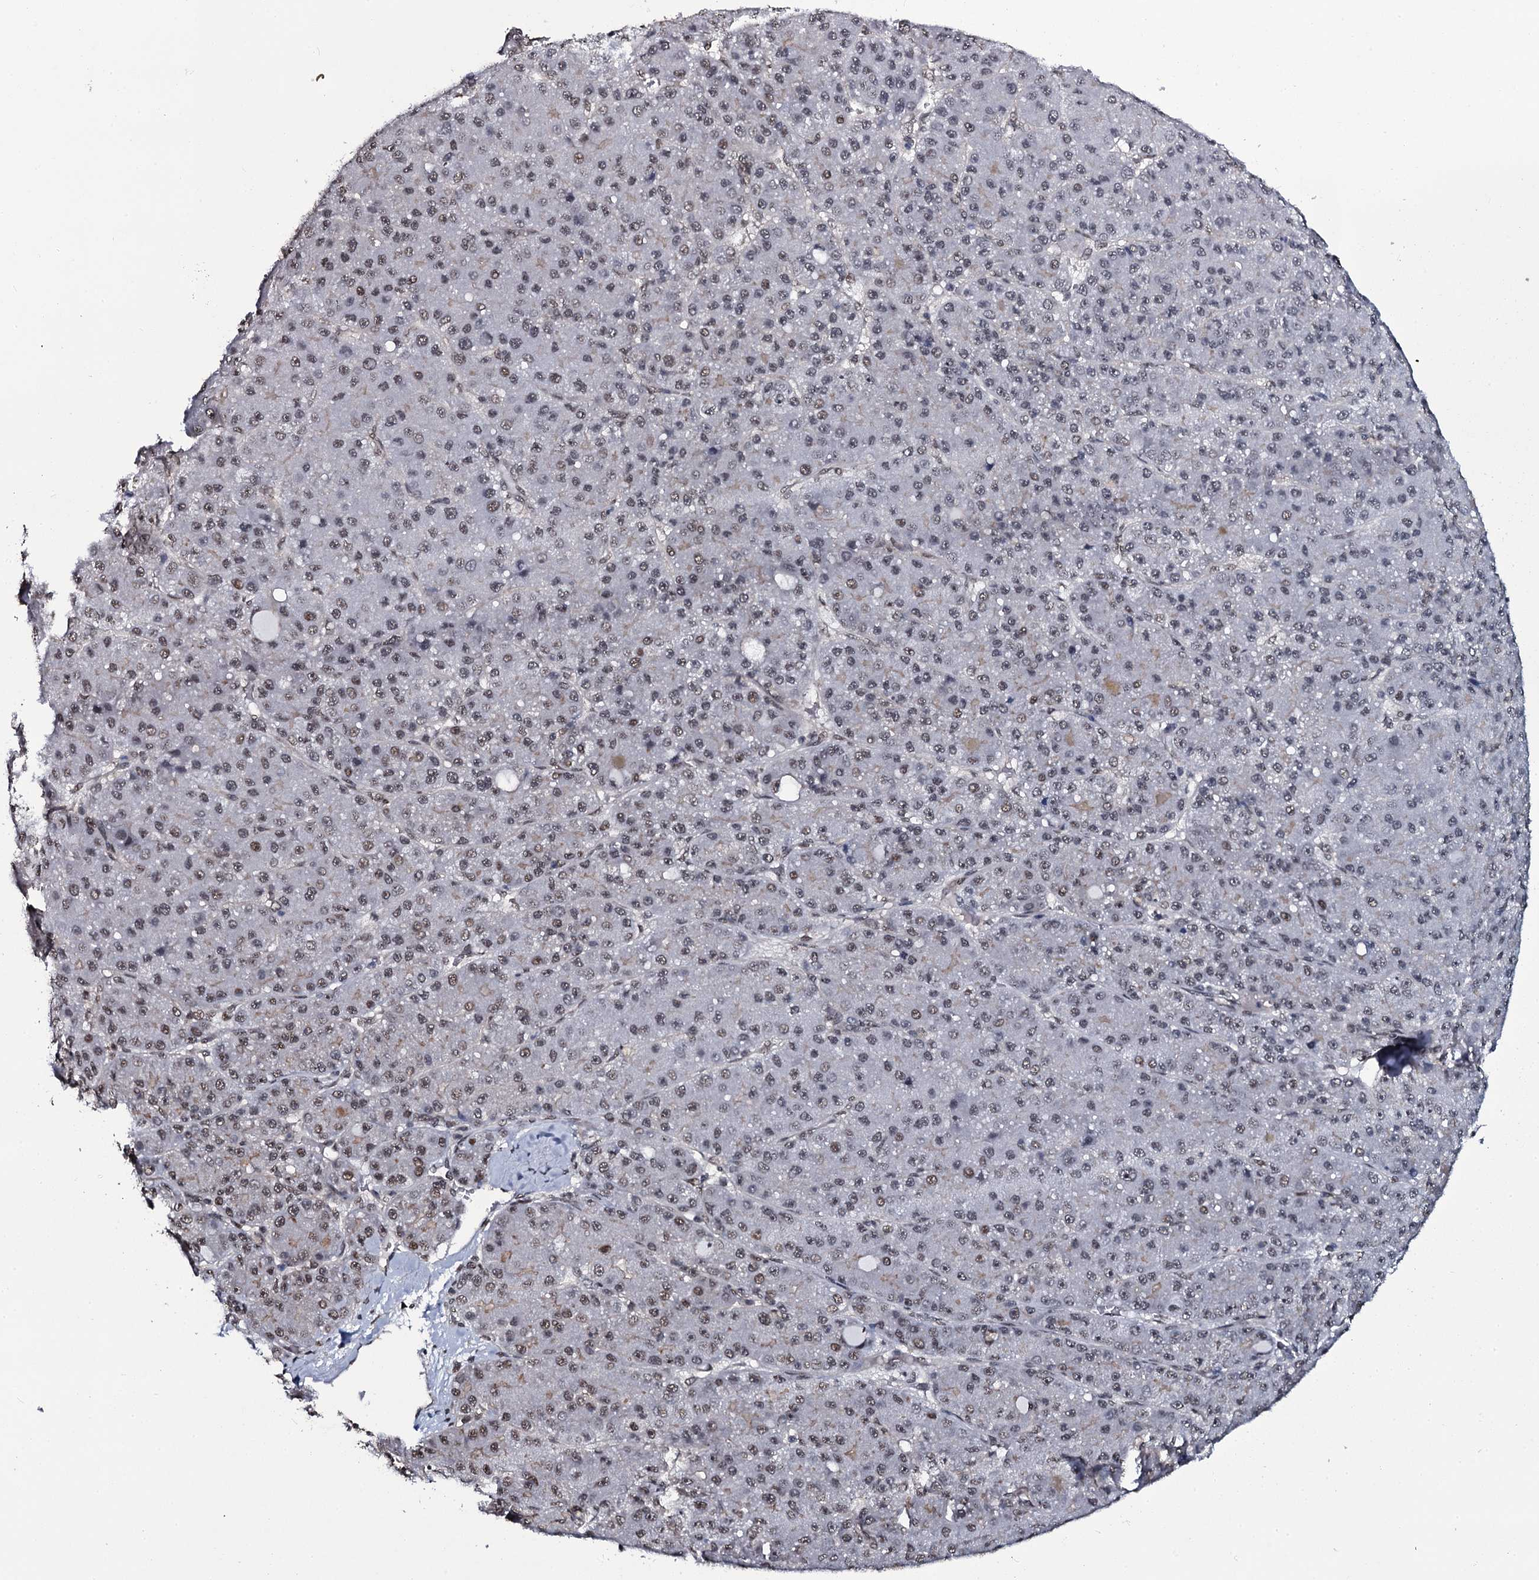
{"staining": {"intensity": "weak", "quantity": "25%-75%", "location": "nuclear"}, "tissue": "liver cancer", "cell_type": "Tumor cells", "image_type": "cancer", "snomed": [{"axis": "morphology", "description": "Carcinoma, Hepatocellular, NOS"}, {"axis": "topography", "description": "Liver"}], "caption": "Immunohistochemistry (IHC) (DAB (3,3'-diaminobenzidine)) staining of human hepatocellular carcinoma (liver) displays weak nuclear protein expression in approximately 25%-75% of tumor cells.", "gene": "SH2D4B", "patient": {"sex": "male", "age": 67}}